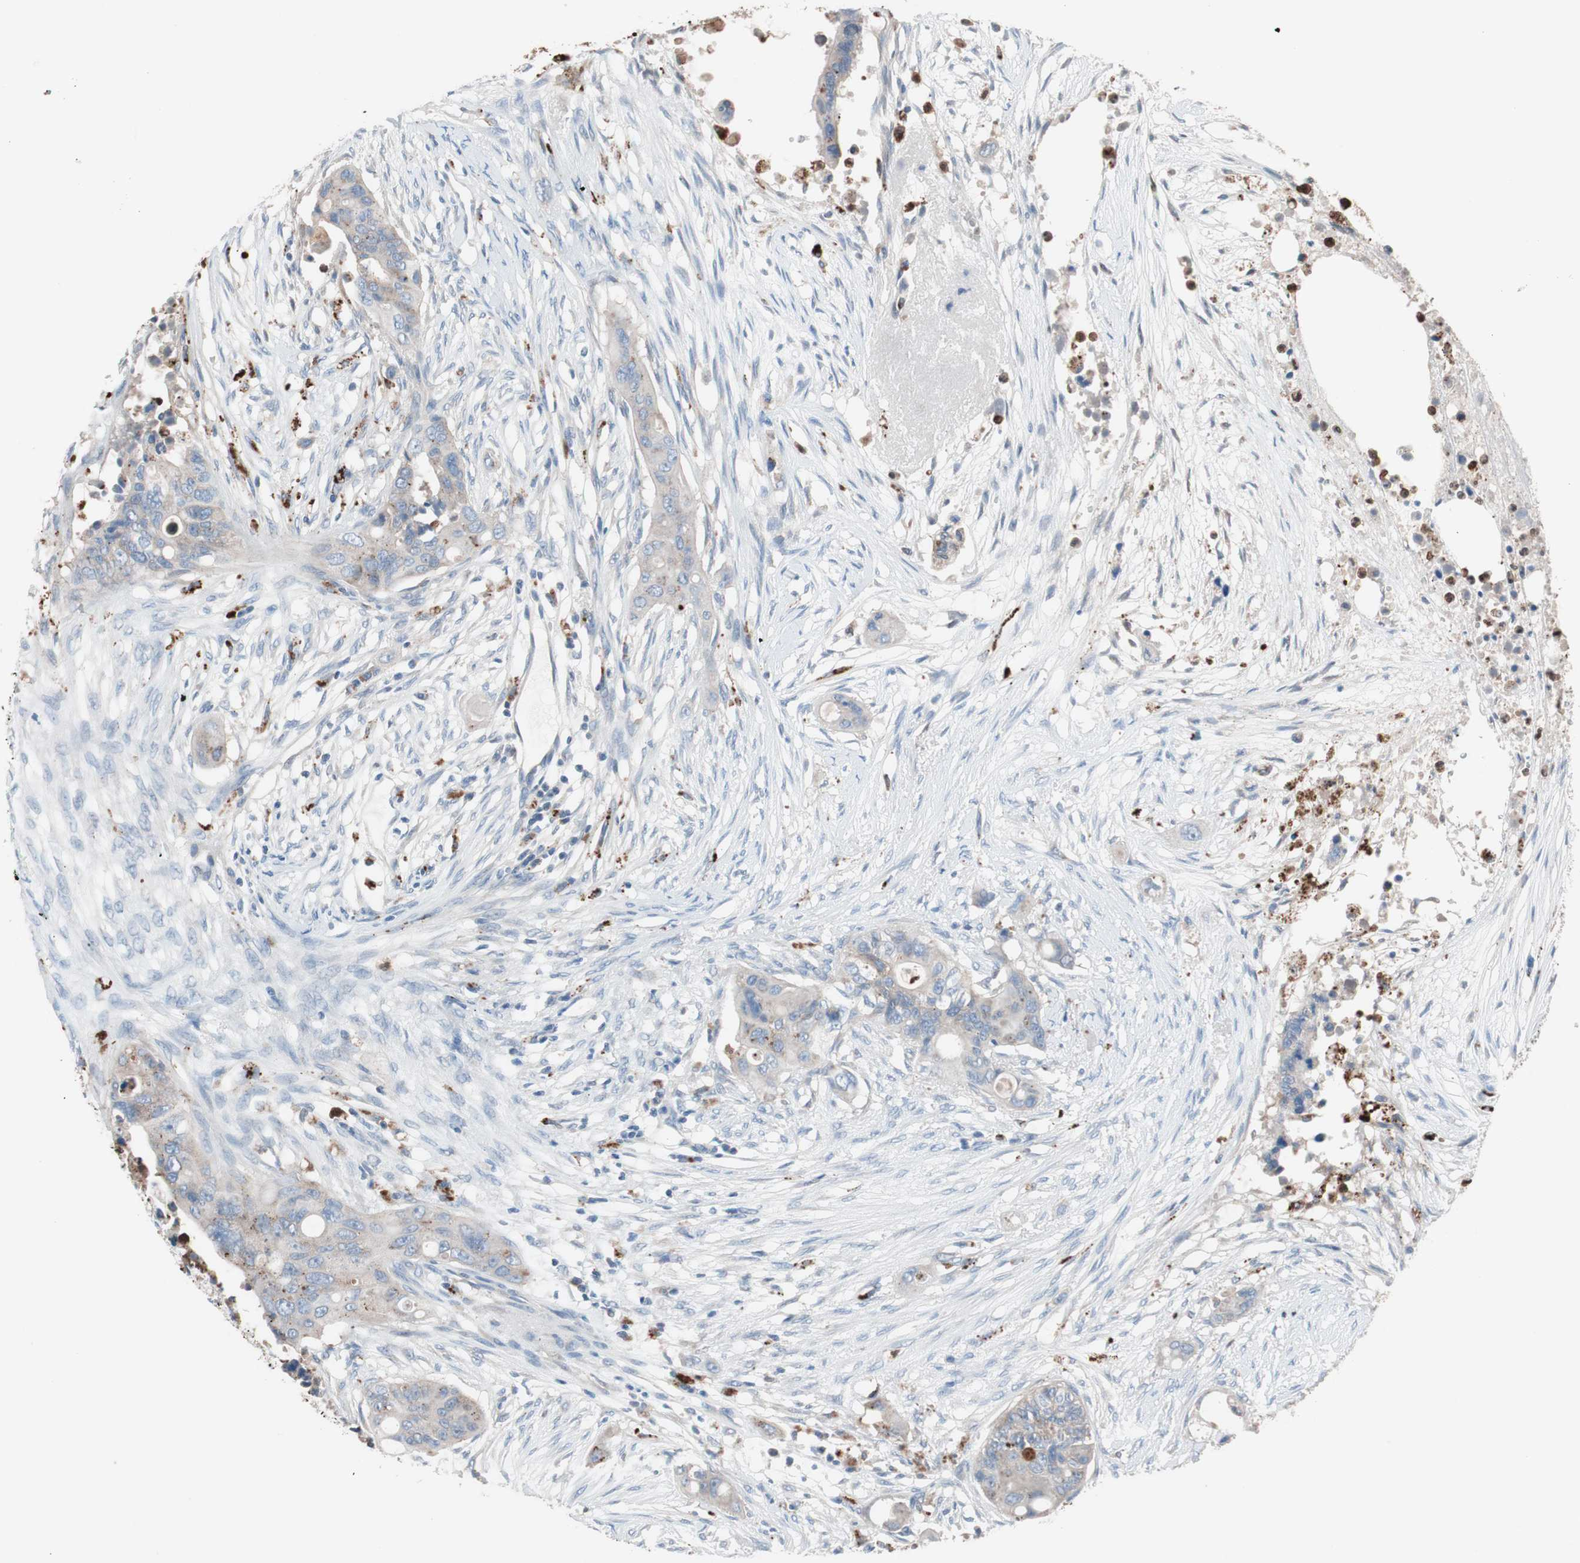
{"staining": {"intensity": "weak", "quantity": "25%-75%", "location": "cytoplasmic/membranous"}, "tissue": "colorectal cancer", "cell_type": "Tumor cells", "image_type": "cancer", "snomed": [{"axis": "morphology", "description": "Adenocarcinoma, NOS"}, {"axis": "topography", "description": "Colon"}], "caption": "Colorectal cancer tissue reveals weak cytoplasmic/membranous expression in approximately 25%-75% of tumor cells, visualized by immunohistochemistry.", "gene": "CLEC4D", "patient": {"sex": "female", "age": 57}}